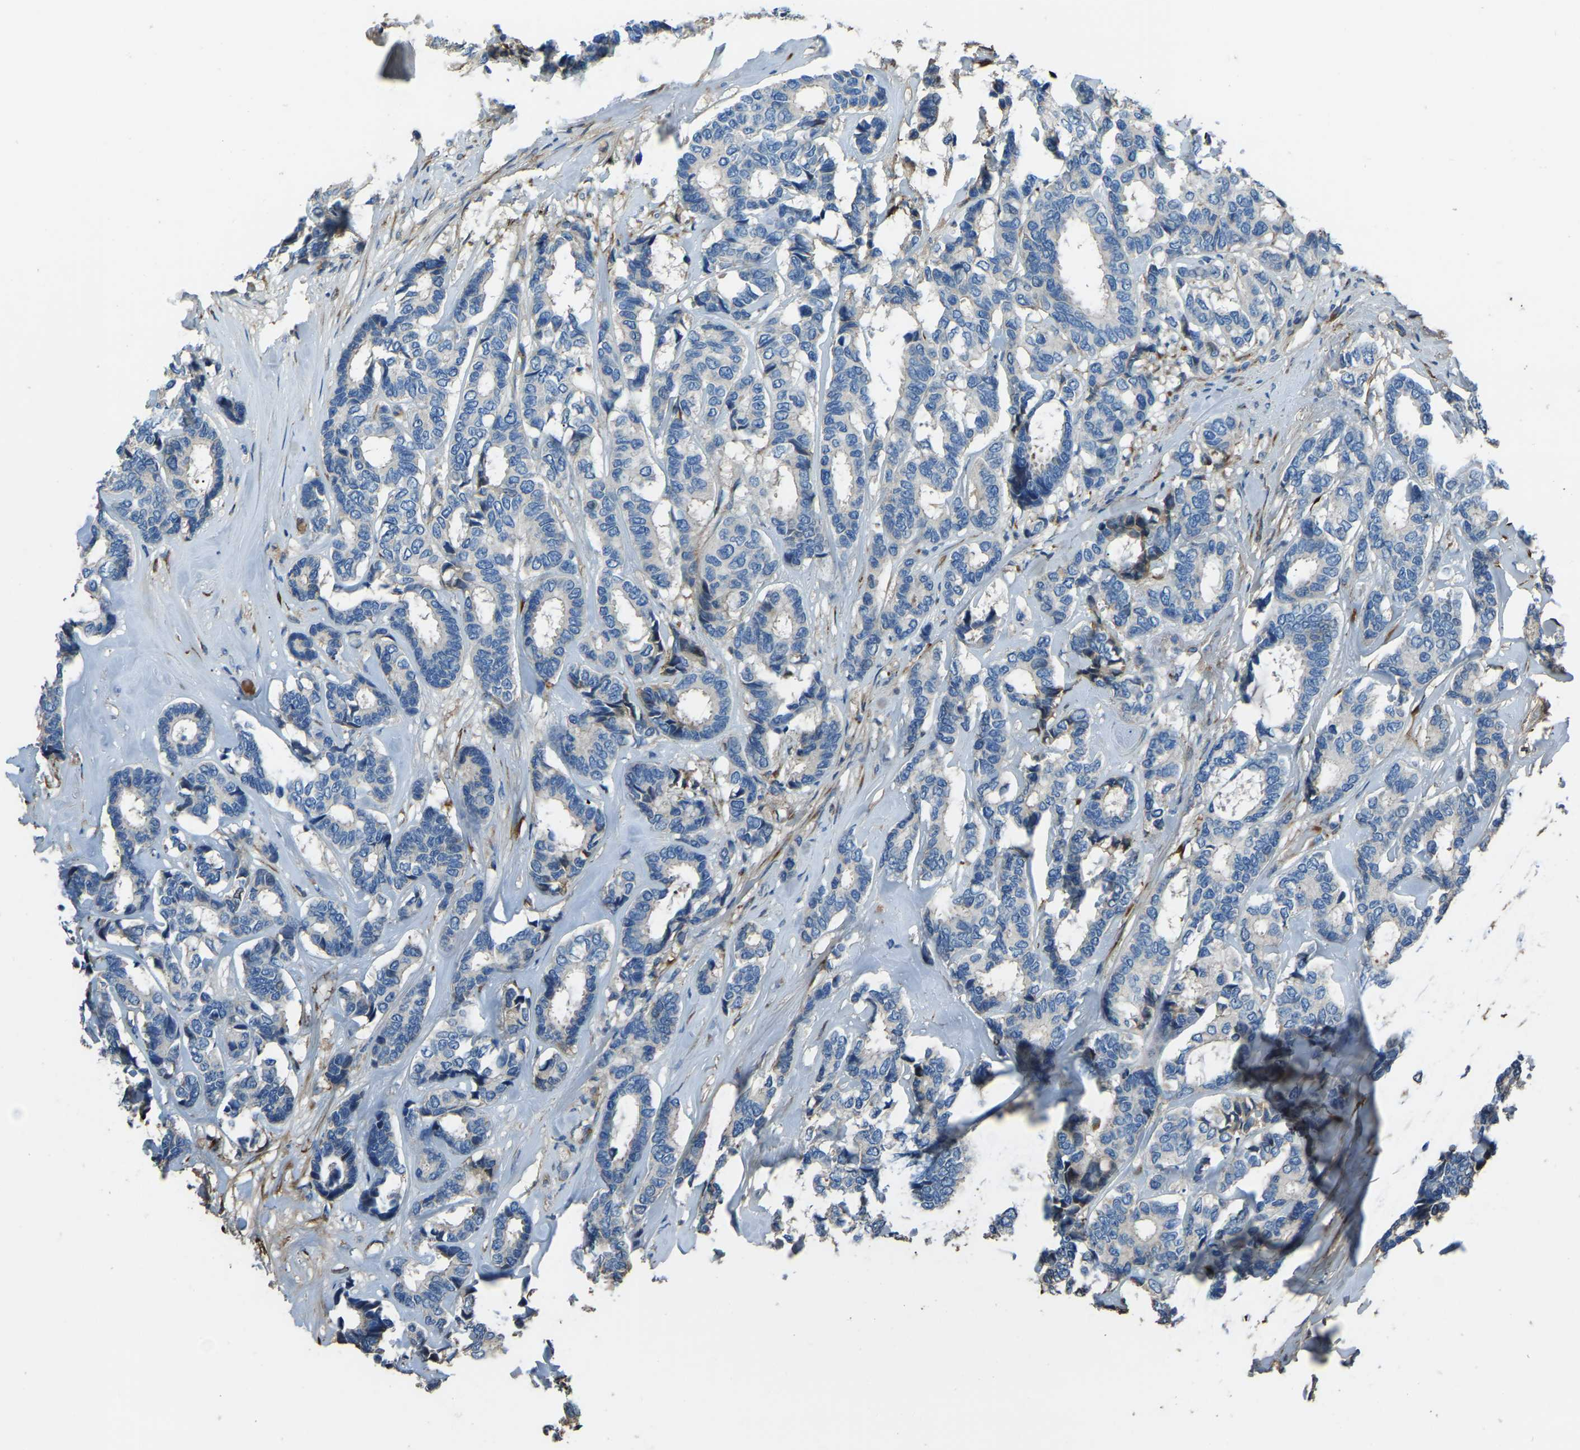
{"staining": {"intensity": "negative", "quantity": "none", "location": "none"}, "tissue": "breast cancer", "cell_type": "Tumor cells", "image_type": "cancer", "snomed": [{"axis": "morphology", "description": "Duct carcinoma"}, {"axis": "topography", "description": "Breast"}], "caption": "Protein analysis of intraductal carcinoma (breast) shows no significant positivity in tumor cells.", "gene": "COL3A1", "patient": {"sex": "female", "age": 87}}